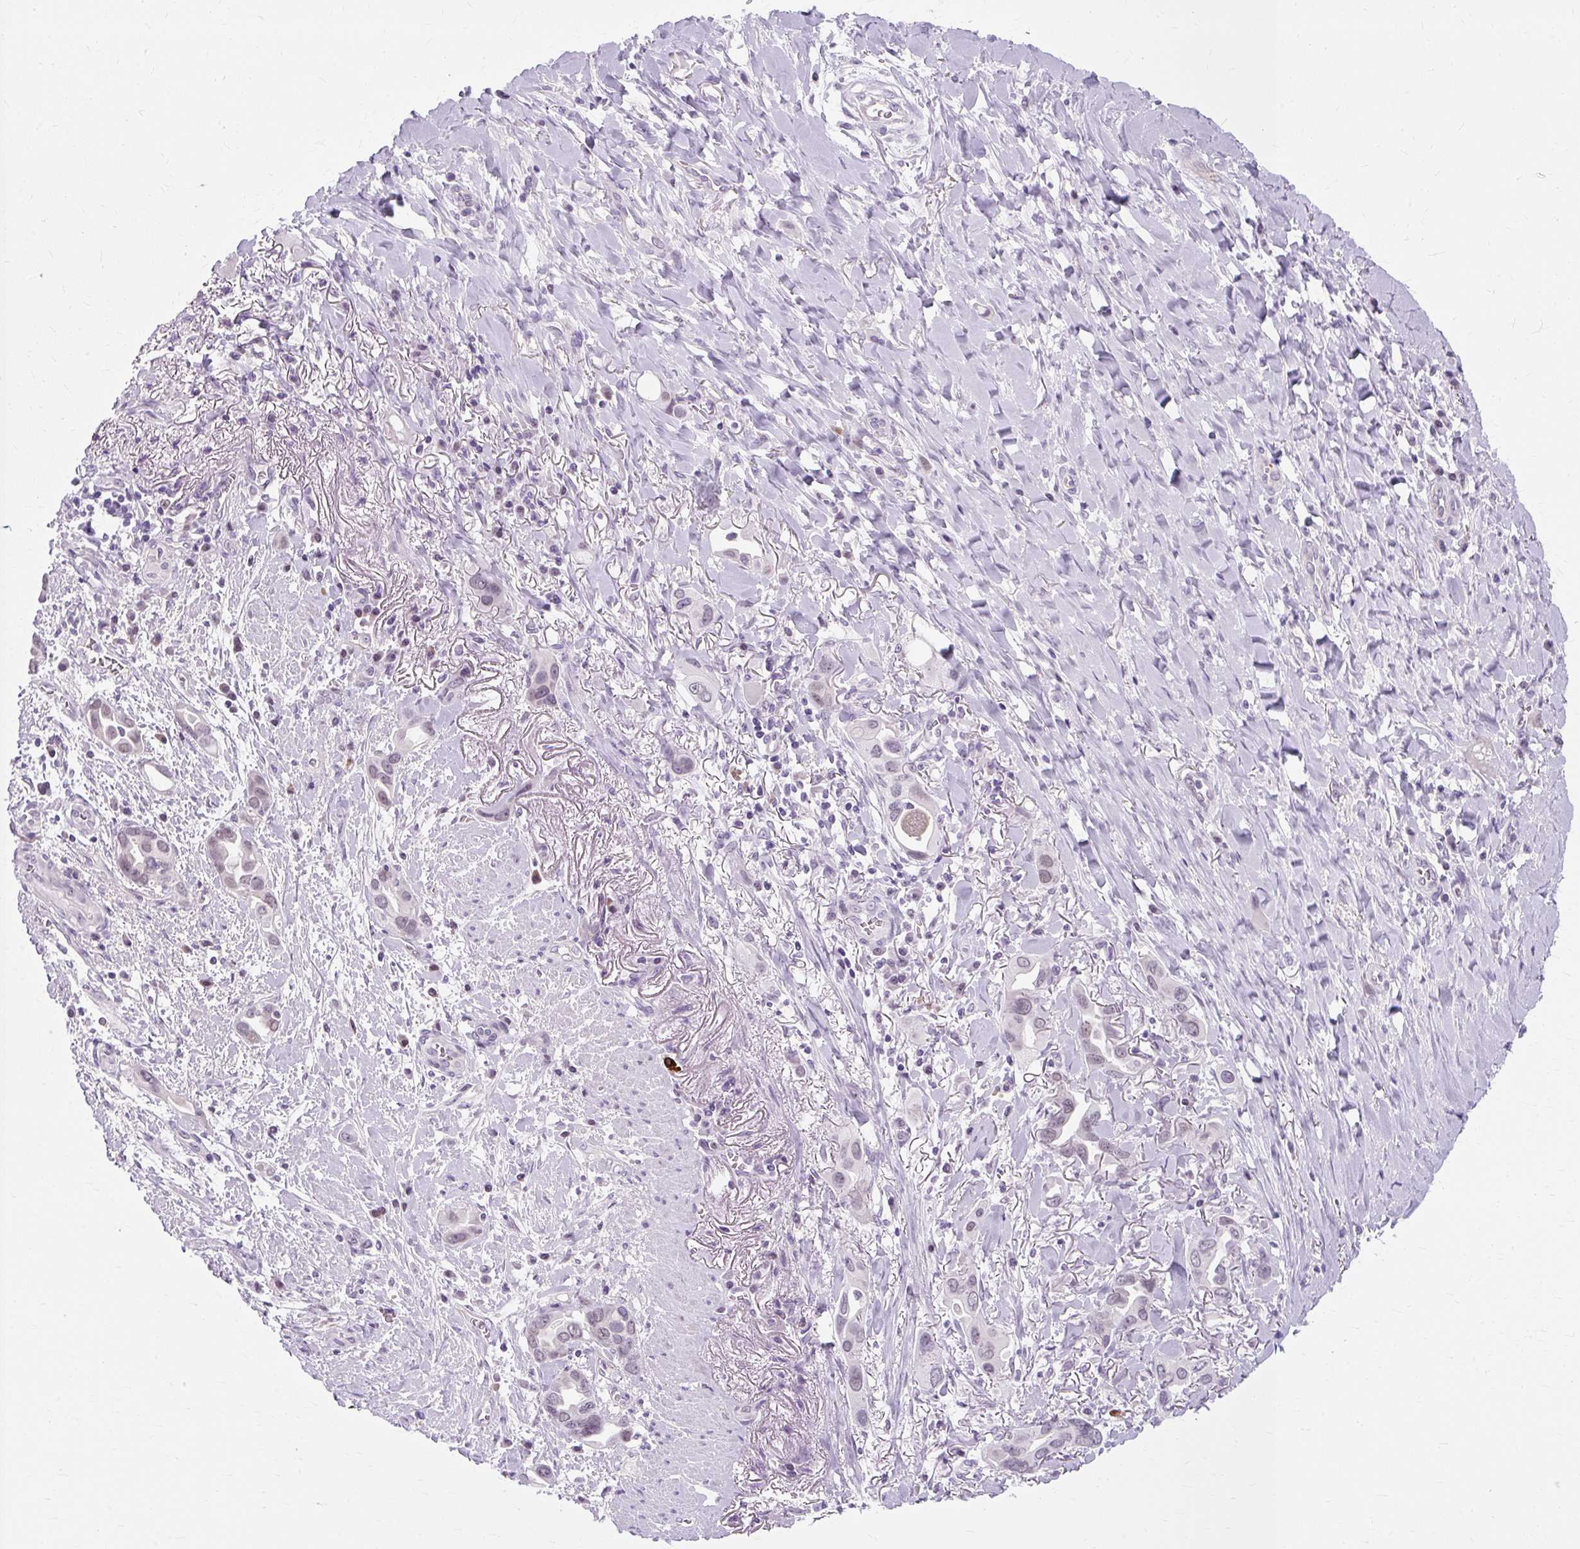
{"staining": {"intensity": "weak", "quantity": "25%-75%", "location": "nuclear"}, "tissue": "lung cancer", "cell_type": "Tumor cells", "image_type": "cancer", "snomed": [{"axis": "morphology", "description": "Adenocarcinoma, NOS"}, {"axis": "topography", "description": "Lung"}], "caption": "Weak nuclear protein staining is present in approximately 25%-75% of tumor cells in lung cancer (adenocarcinoma).", "gene": "RYBP", "patient": {"sex": "male", "age": 76}}